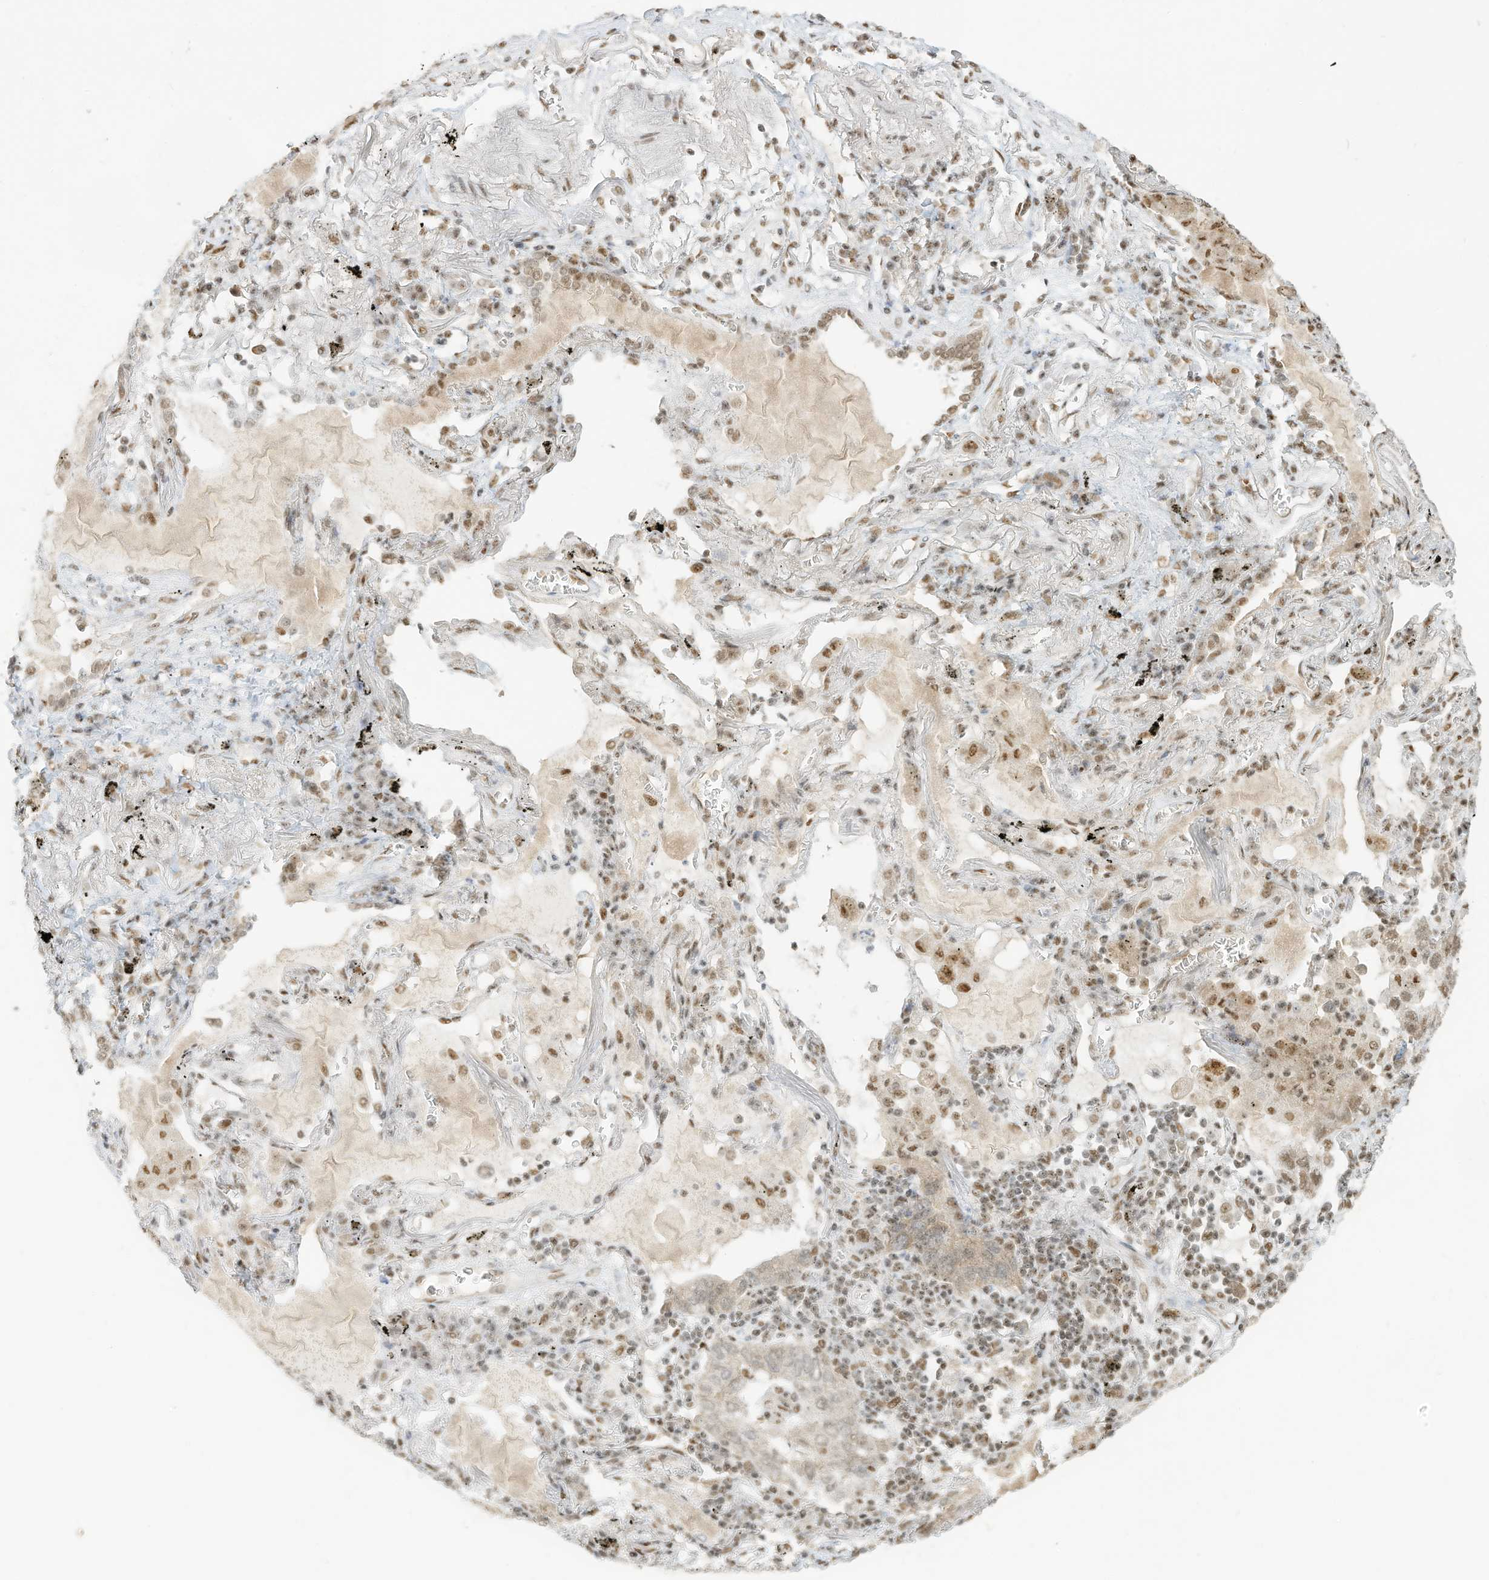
{"staining": {"intensity": "weak", "quantity": "25%-75%", "location": "nuclear"}, "tissue": "lung cancer", "cell_type": "Tumor cells", "image_type": "cancer", "snomed": [{"axis": "morphology", "description": "Adenocarcinoma, NOS"}, {"axis": "topography", "description": "Lung"}], "caption": "Protein expression analysis of lung adenocarcinoma shows weak nuclear staining in approximately 25%-75% of tumor cells.", "gene": "NHSL1", "patient": {"sex": "male", "age": 65}}